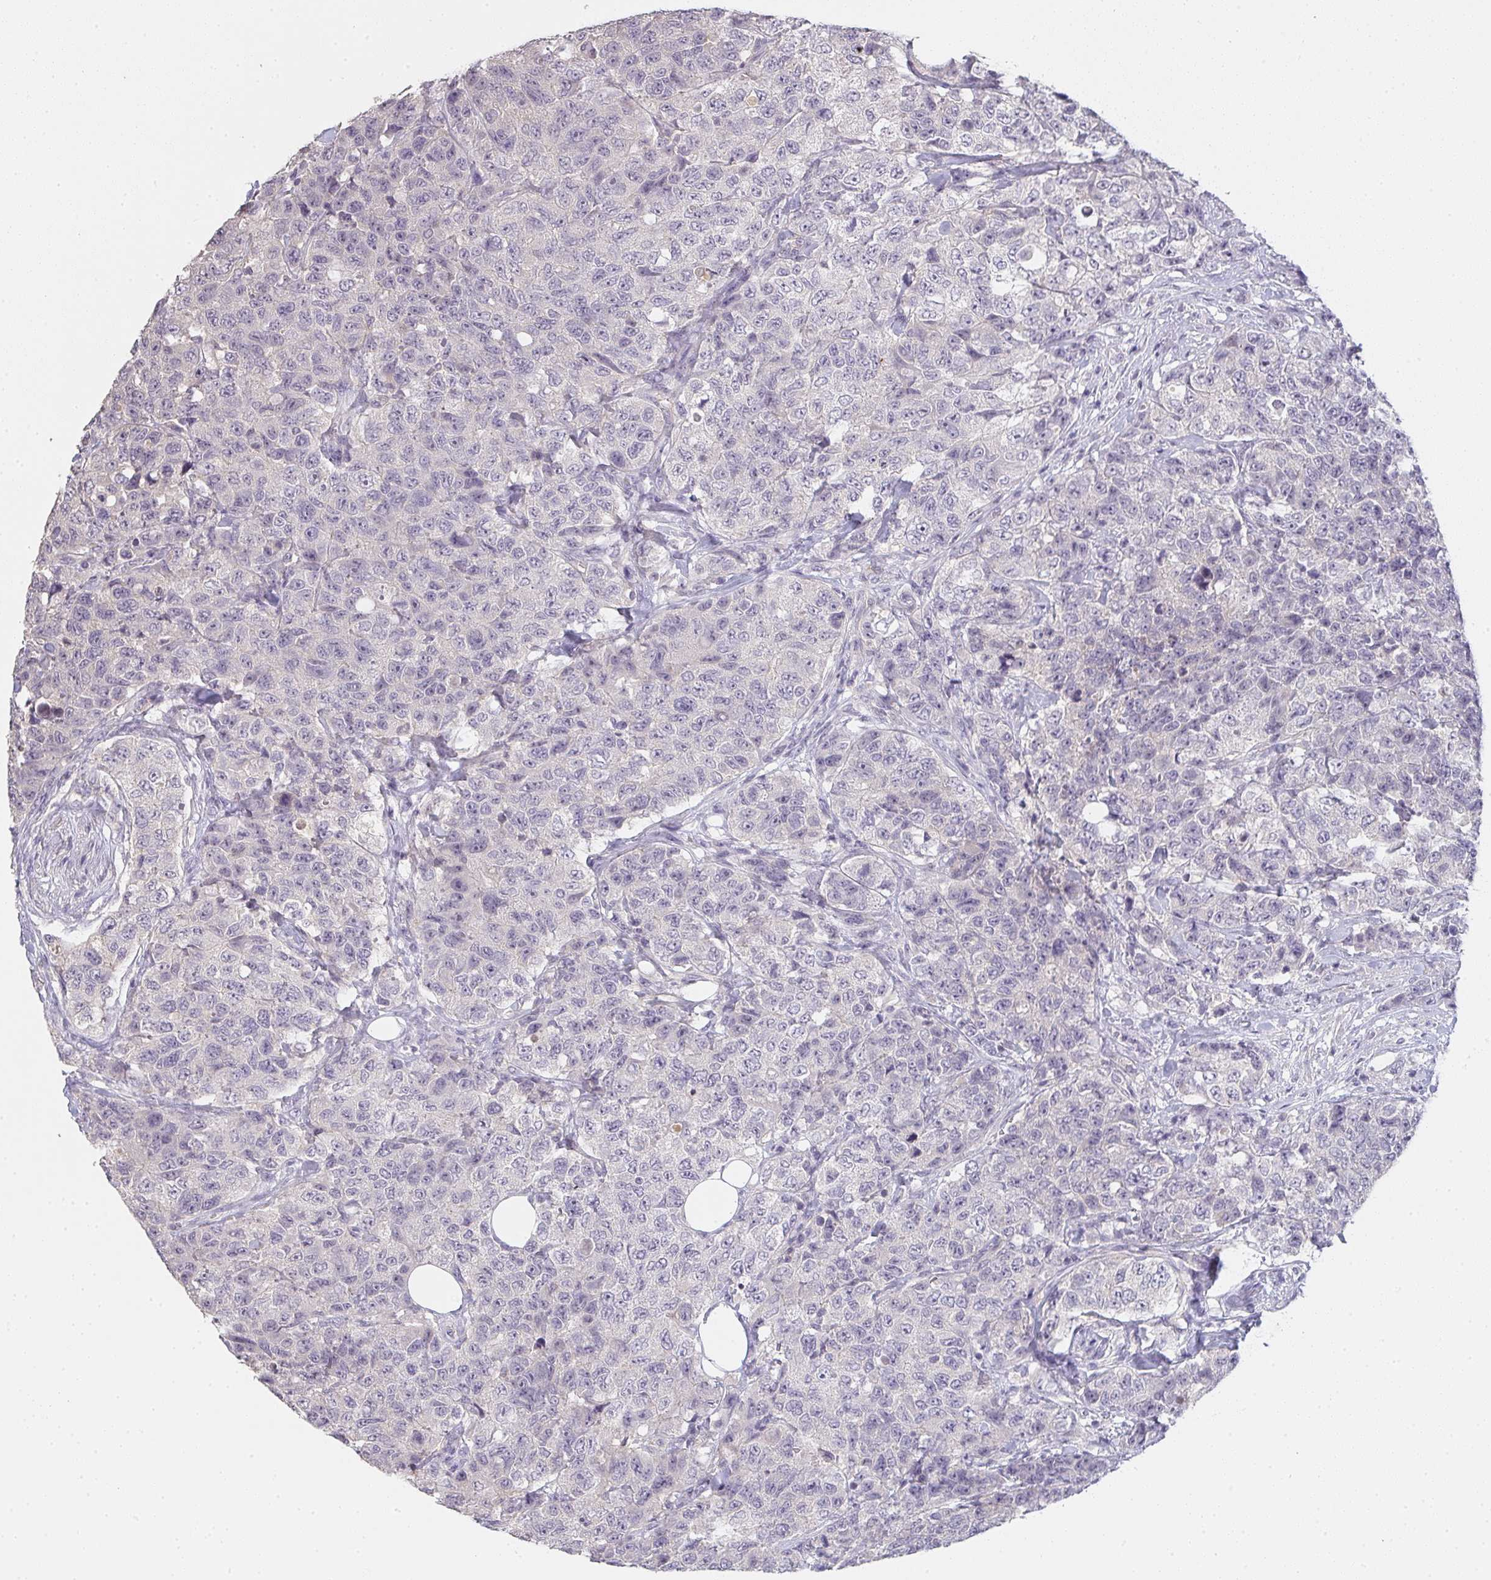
{"staining": {"intensity": "negative", "quantity": "none", "location": "none"}, "tissue": "urothelial cancer", "cell_type": "Tumor cells", "image_type": "cancer", "snomed": [{"axis": "morphology", "description": "Urothelial carcinoma, High grade"}, {"axis": "topography", "description": "Urinary bladder"}], "caption": "High power microscopy image of an immunohistochemistry image of urothelial cancer, revealing no significant expression in tumor cells. (Immunohistochemistry, brightfield microscopy, high magnification).", "gene": "TMEM219", "patient": {"sex": "female", "age": 78}}